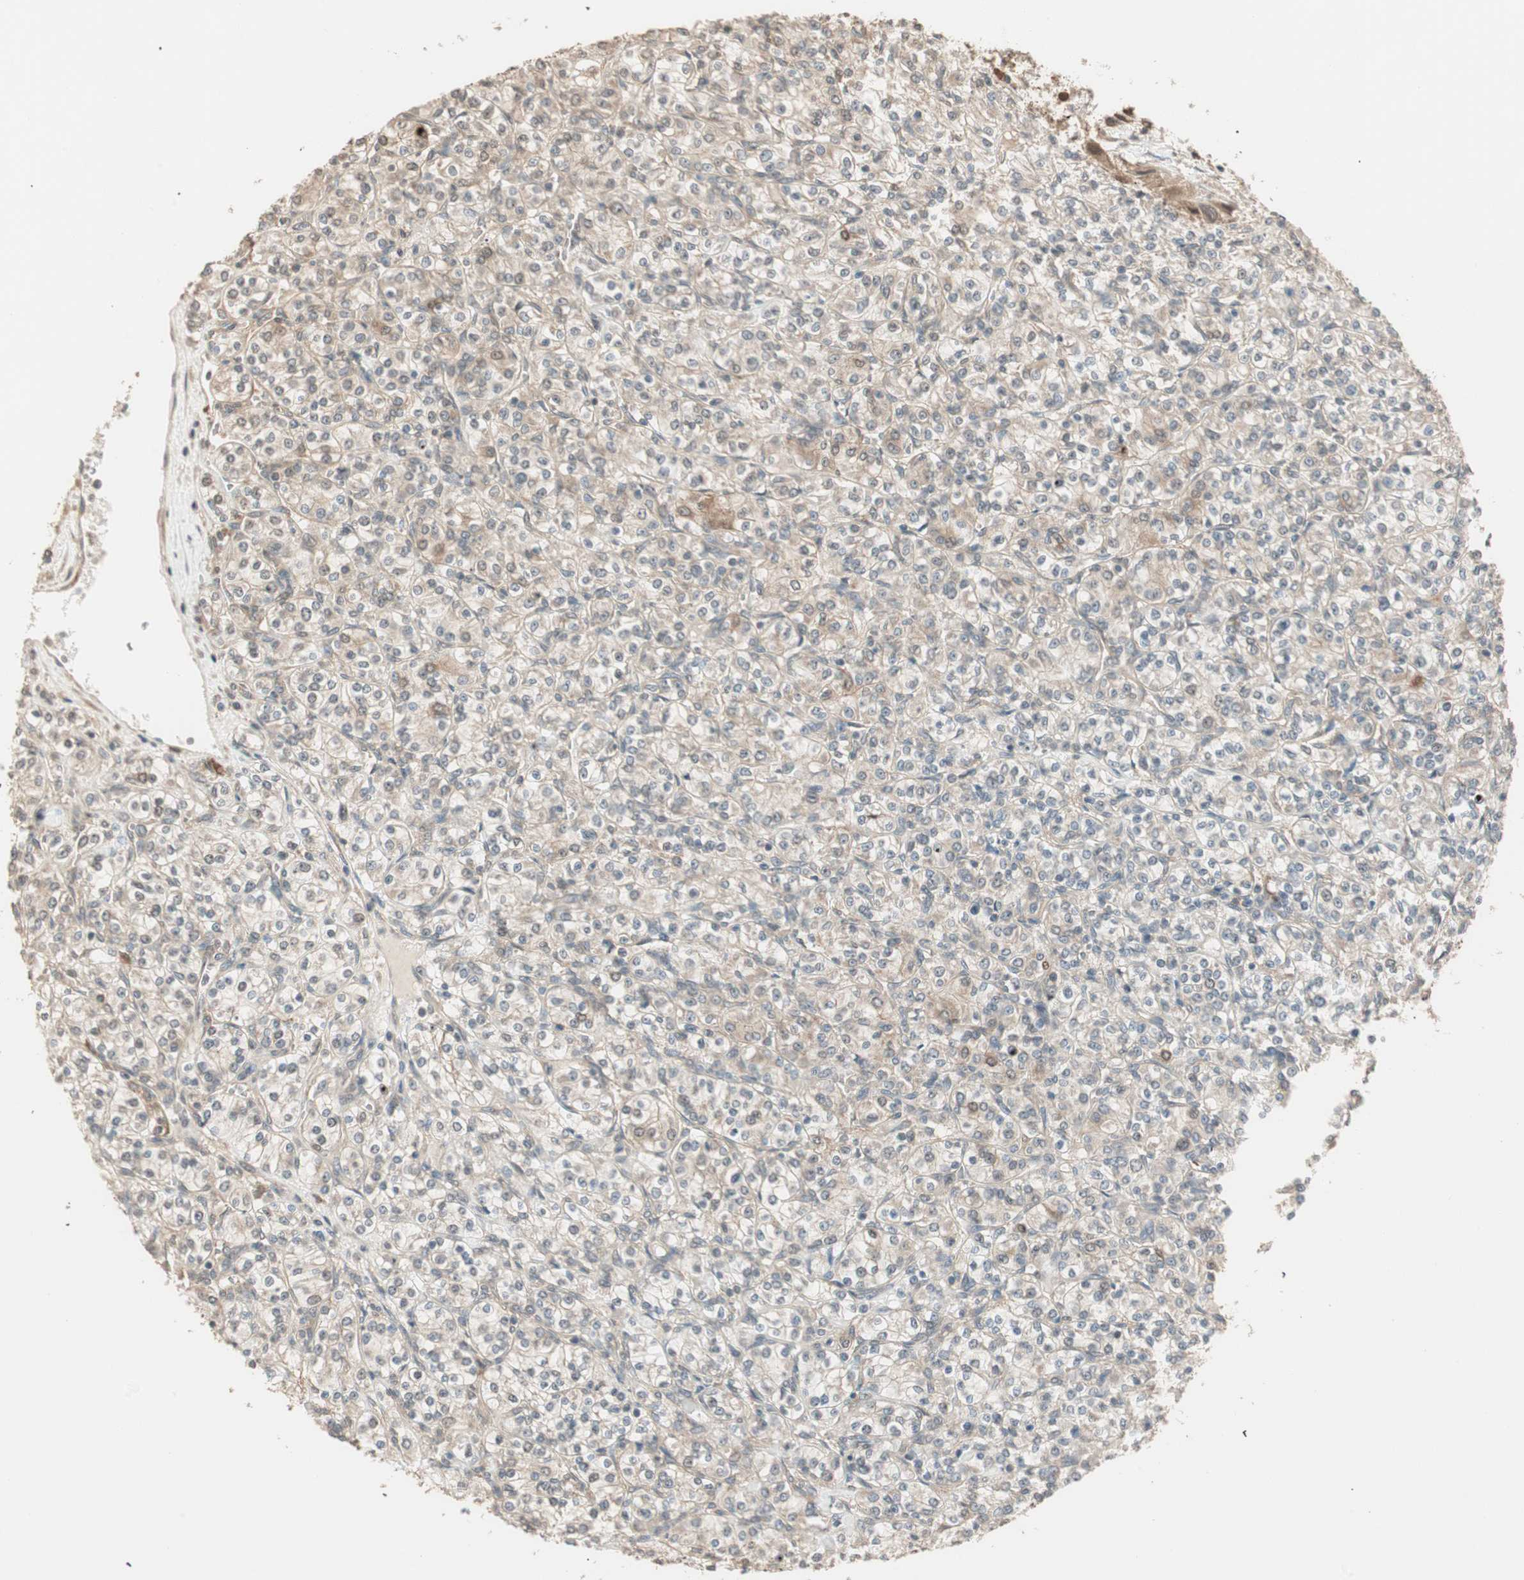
{"staining": {"intensity": "weak", "quantity": ">75%", "location": "cytoplasmic/membranous,nuclear"}, "tissue": "renal cancer", "cell_type": "Tumor cells", "image_type": "cancer", "snomed": [{"axis": "morphology", "description": "Adenocarcinoma, NOS"}, {"axis": "topography", "description": "Kidney"}], "caption": "Human adenocarcinoma (renal) stained with a protein marker shows weak staining in tumor cells.", "gene": "ZSCAN31", "patient": {"sex": "male", "age": 77}}